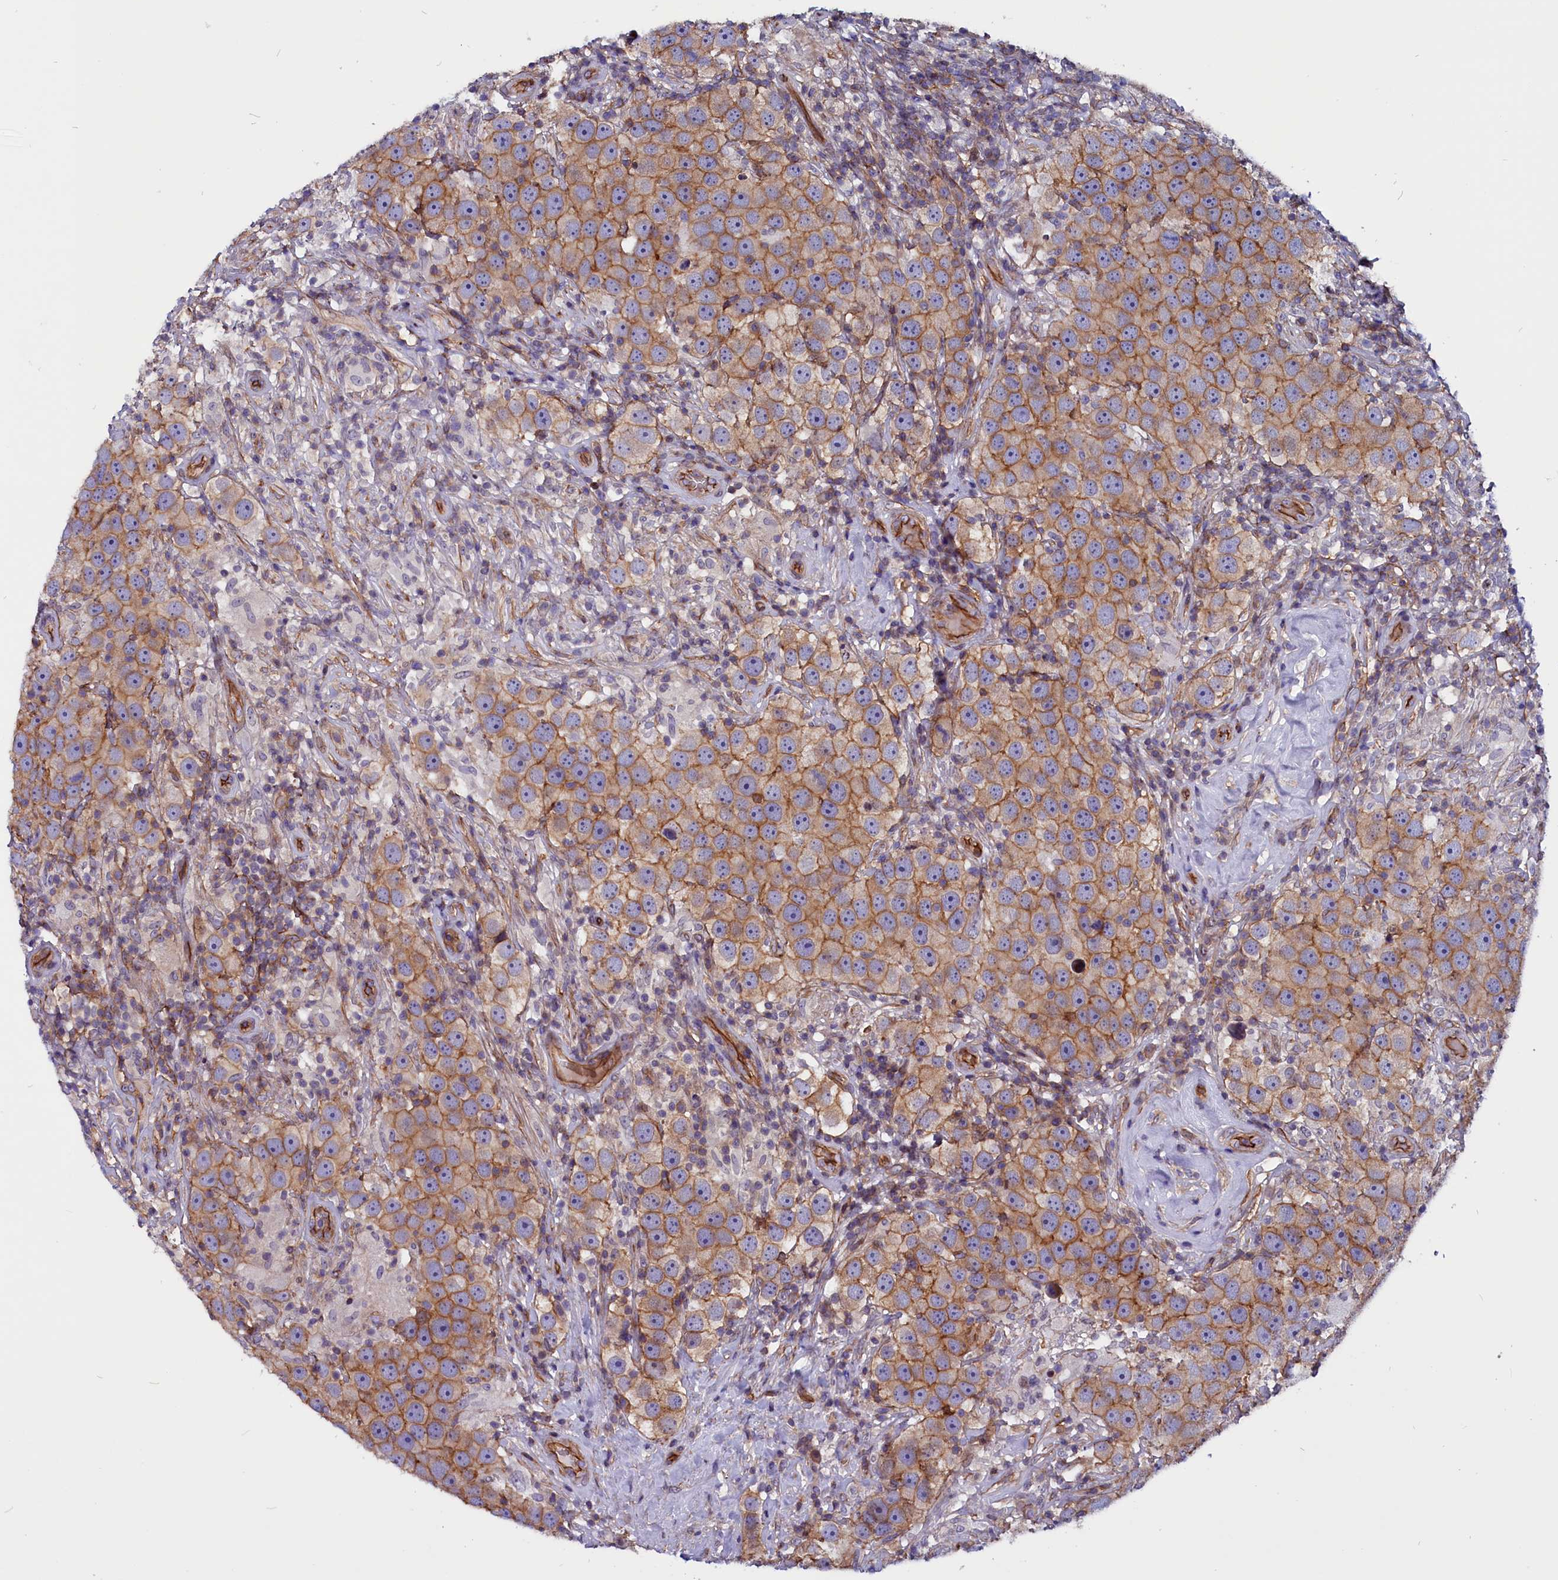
{"staining": {"intensity": "moderate", "quantity": ">75%", "location": "cytoplasmic/membranous"}, "tissue": "testis cancer", "cell_type": "Tumor cells", "image_type": "cancer", "snomed": [{"axis": "morphology", "description": "Seminoma, NOS"}, {"axis": "topography", "description": "Testis"}], "caption": "About >75% of tumor cells in human seminoma (testis) demonstrate moderate cytoplasmic/membranous protein staining as visualized by brown immunohistochemical staining.", "gene": "ZNF749", "patient": {"sex": "male", "age": 49}}